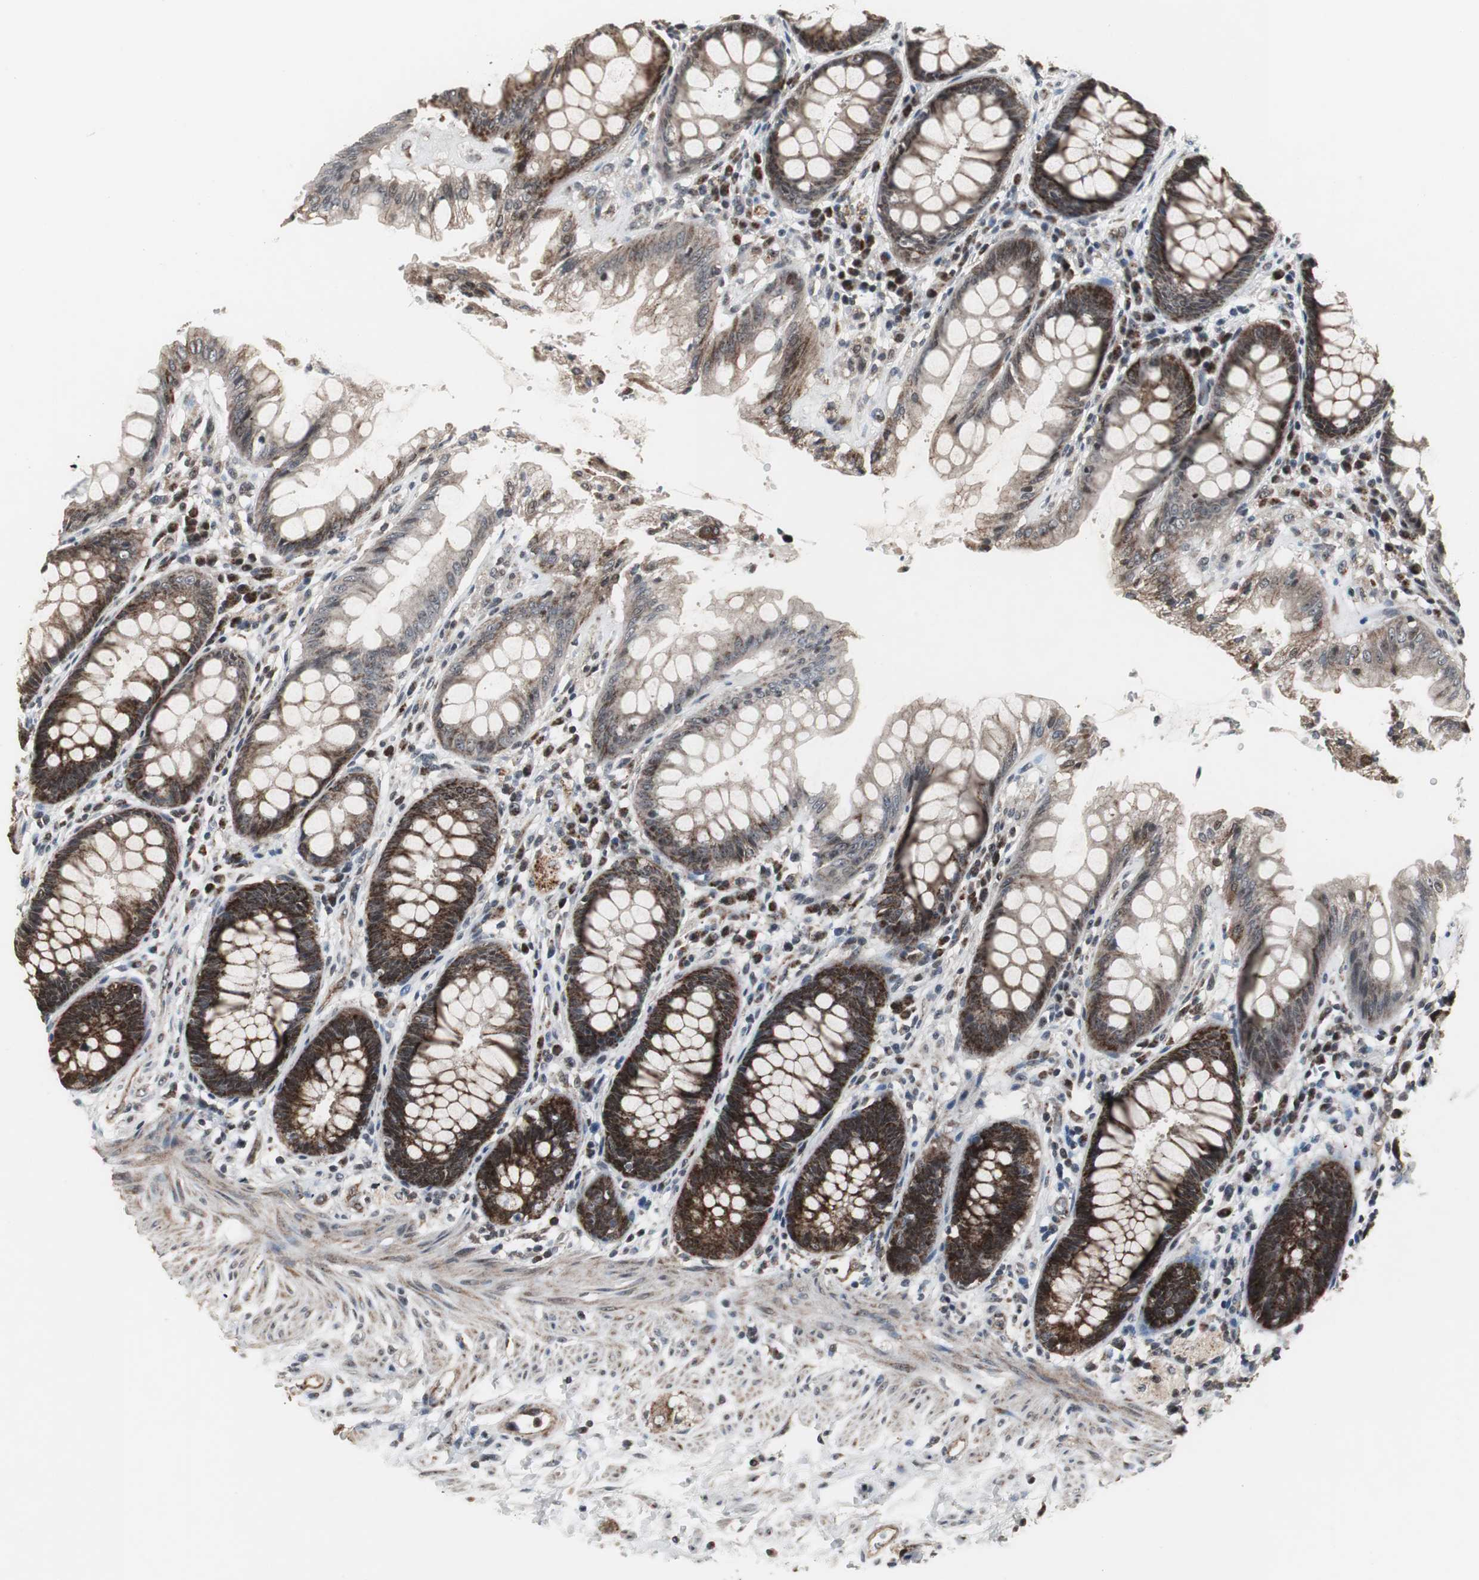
{"staining": {"intensity": "strong", "quantity": ">75%", "location": "cytoplasmic/membranous"}, "tissue": "rectum", "cell_type": "Glandular cells", "image_type": "normal", "snomed": [{"axis": "morphology", "description": "Normal tissue, NOS"}, {"axis": "topography", "description": "Rectum"}], "caption": "Glandular cells demonstrate high levels of strong cytoplasmic/membranous expression in about >75% of cells in benign rectum.", "gene": "MRPL40", "patient": {"sex": "female", "age": 46}}